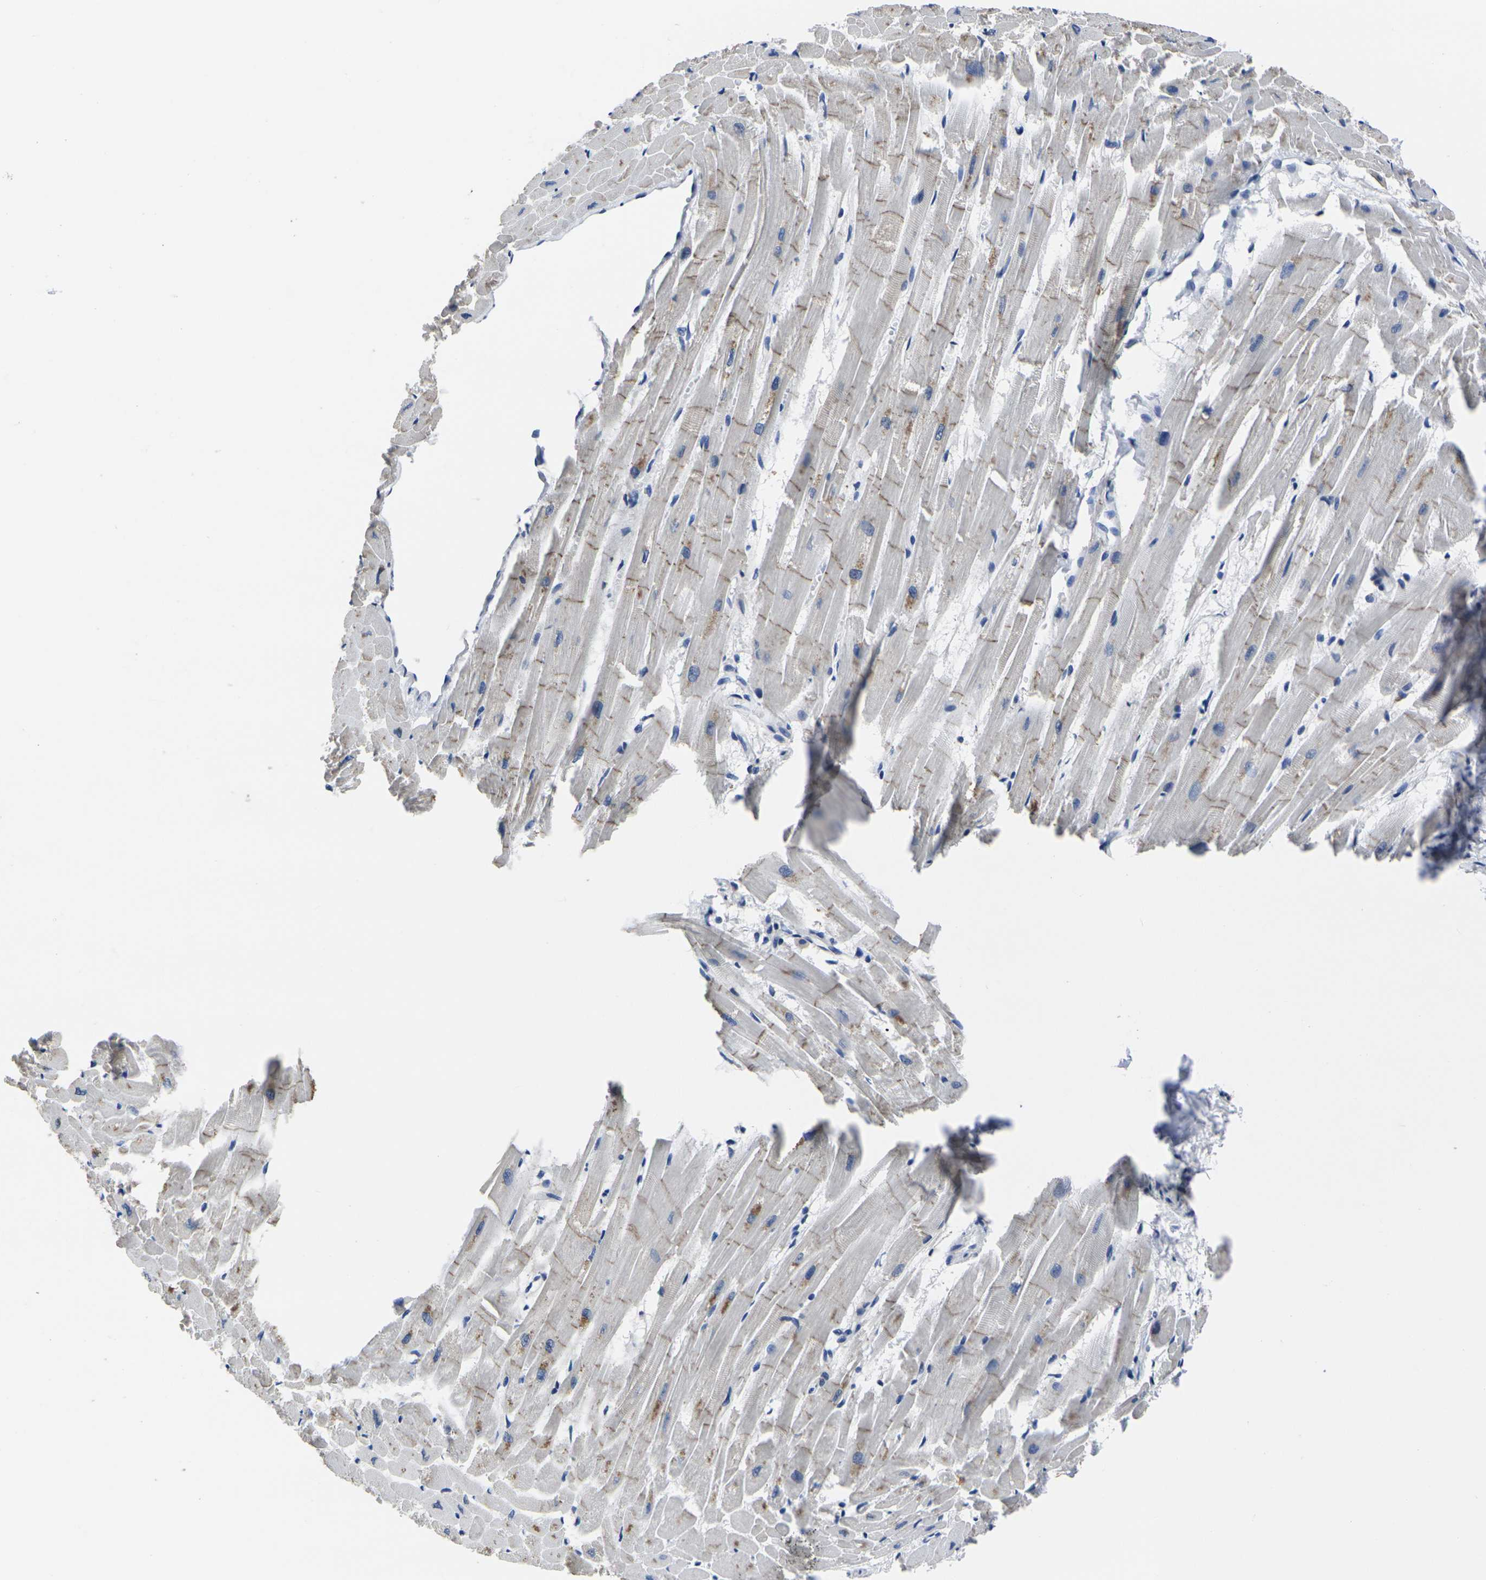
{"staining": {"intensity": "negative", "quantity": "none", "location": "none"}, "tissue": "heart muscle", "cell_type": "Cardiomyocytes", "image_type": "normal", "snomed": [{"axis": "morphology", "description": "Normal tissue, NOS"}, {"axis": "topography", "description": "Heart"}], "caption": "Immunohistochemistry of benign heart muscle exhibits no positivity in cardiomyocytes. Brightfield microscopy of IHC stained with DAB (brown) and hematoxylin (blue), captured at high magnification.", "gene": "CYP2C8", "patient": {"sex": "female", "age": 19}}